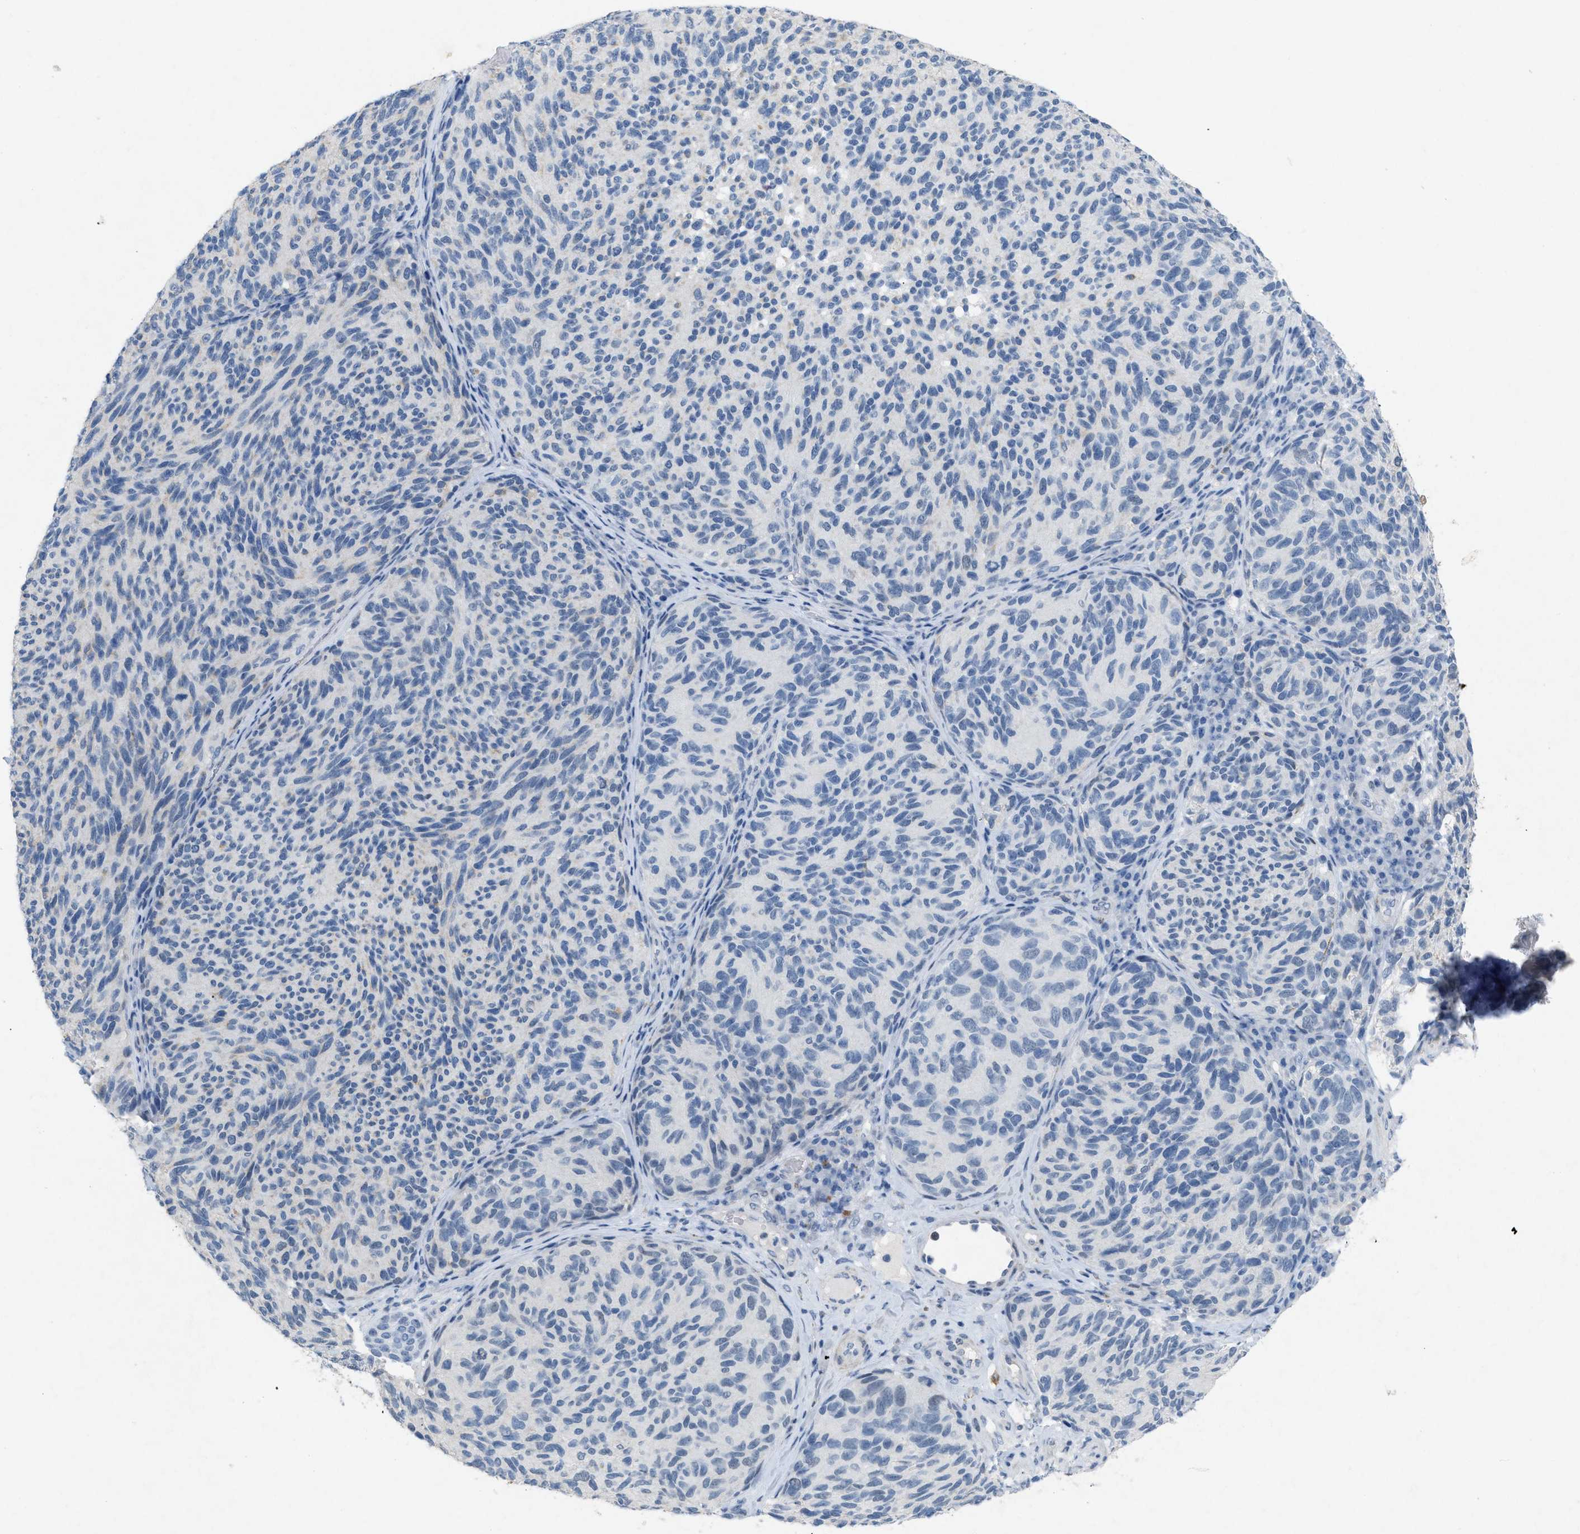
{"staining": {"intensity": "negative", "quantity": "none", "location": "none"}, "tissue": "melanoma", "cell_type": "Tumor cells", "image_type": "cancer", "snomed": [{"axis": "morphology", "description": "Malignant melanoma, NOS"}, {"axis": "topography", "description": "Skin"}], "caption": "This is an immunohistochemistry (IHC) photomicrograph of malignant melanoma. There is no expression in tumor cells.", "gene": "TASOR", "patient": {"sex": "female", "age": 73}}